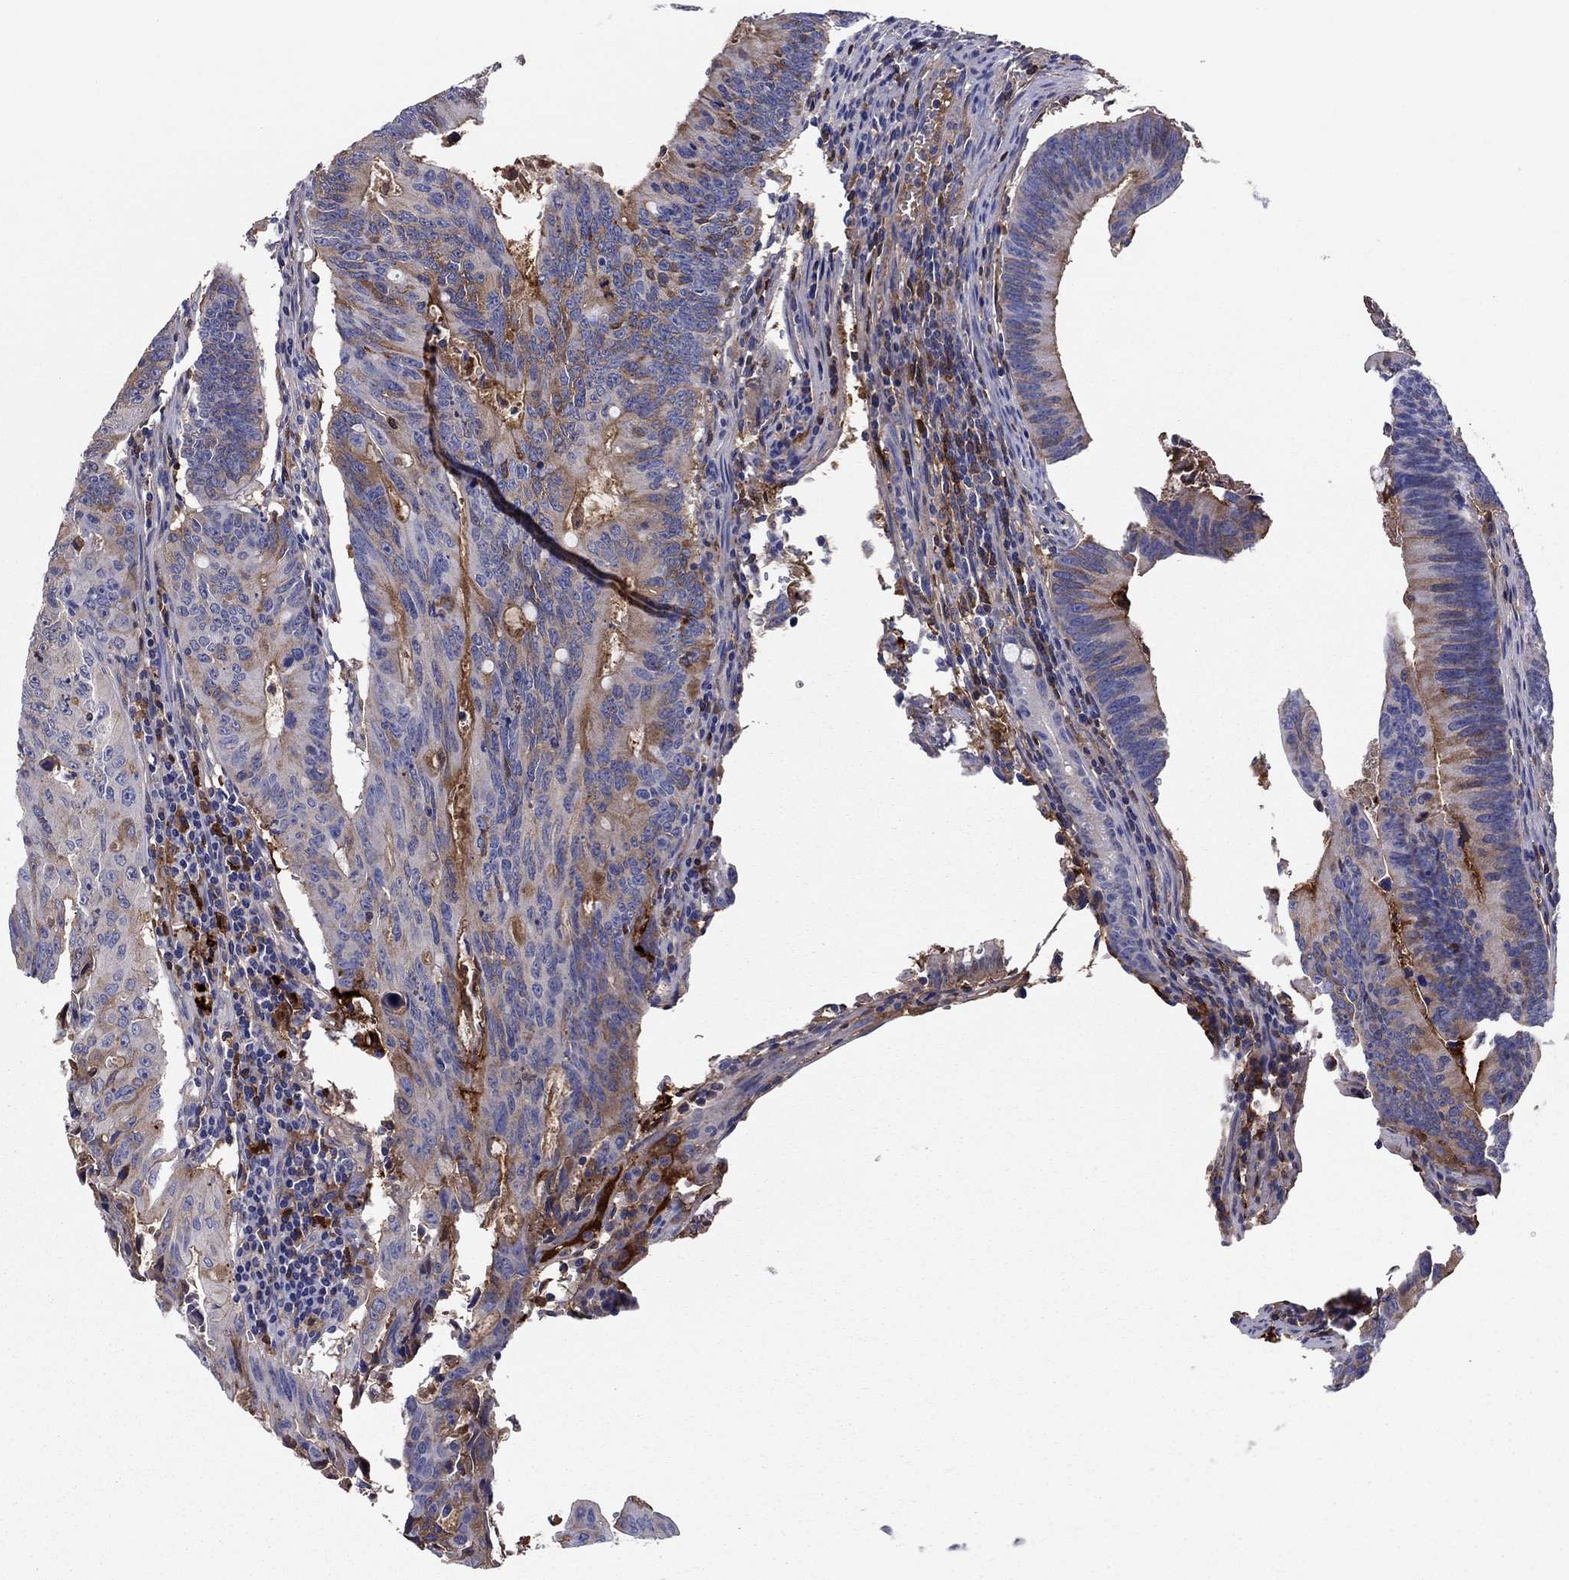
{"staining": {"intensity": "strong", "quantity": "<25%", "location": "cytoplasmic/membranous"}, "tissue": "colorectal cancer", "cell_type": "Tumor cells", "image_type": "cancer", "snomed": [{"axis": "morphology", "description": "Adenocarcinoma, NOS"}, {"axis": "topography", "description": "Colon"}], "caption": "This image shows immunohistochemistry staining of colorectal cancer, with medium strong cytoplasmic/membranous positivity in about <25% of tumor cells.", "gene": "HPX", "patient": {"sex": "female", "age": 87}}